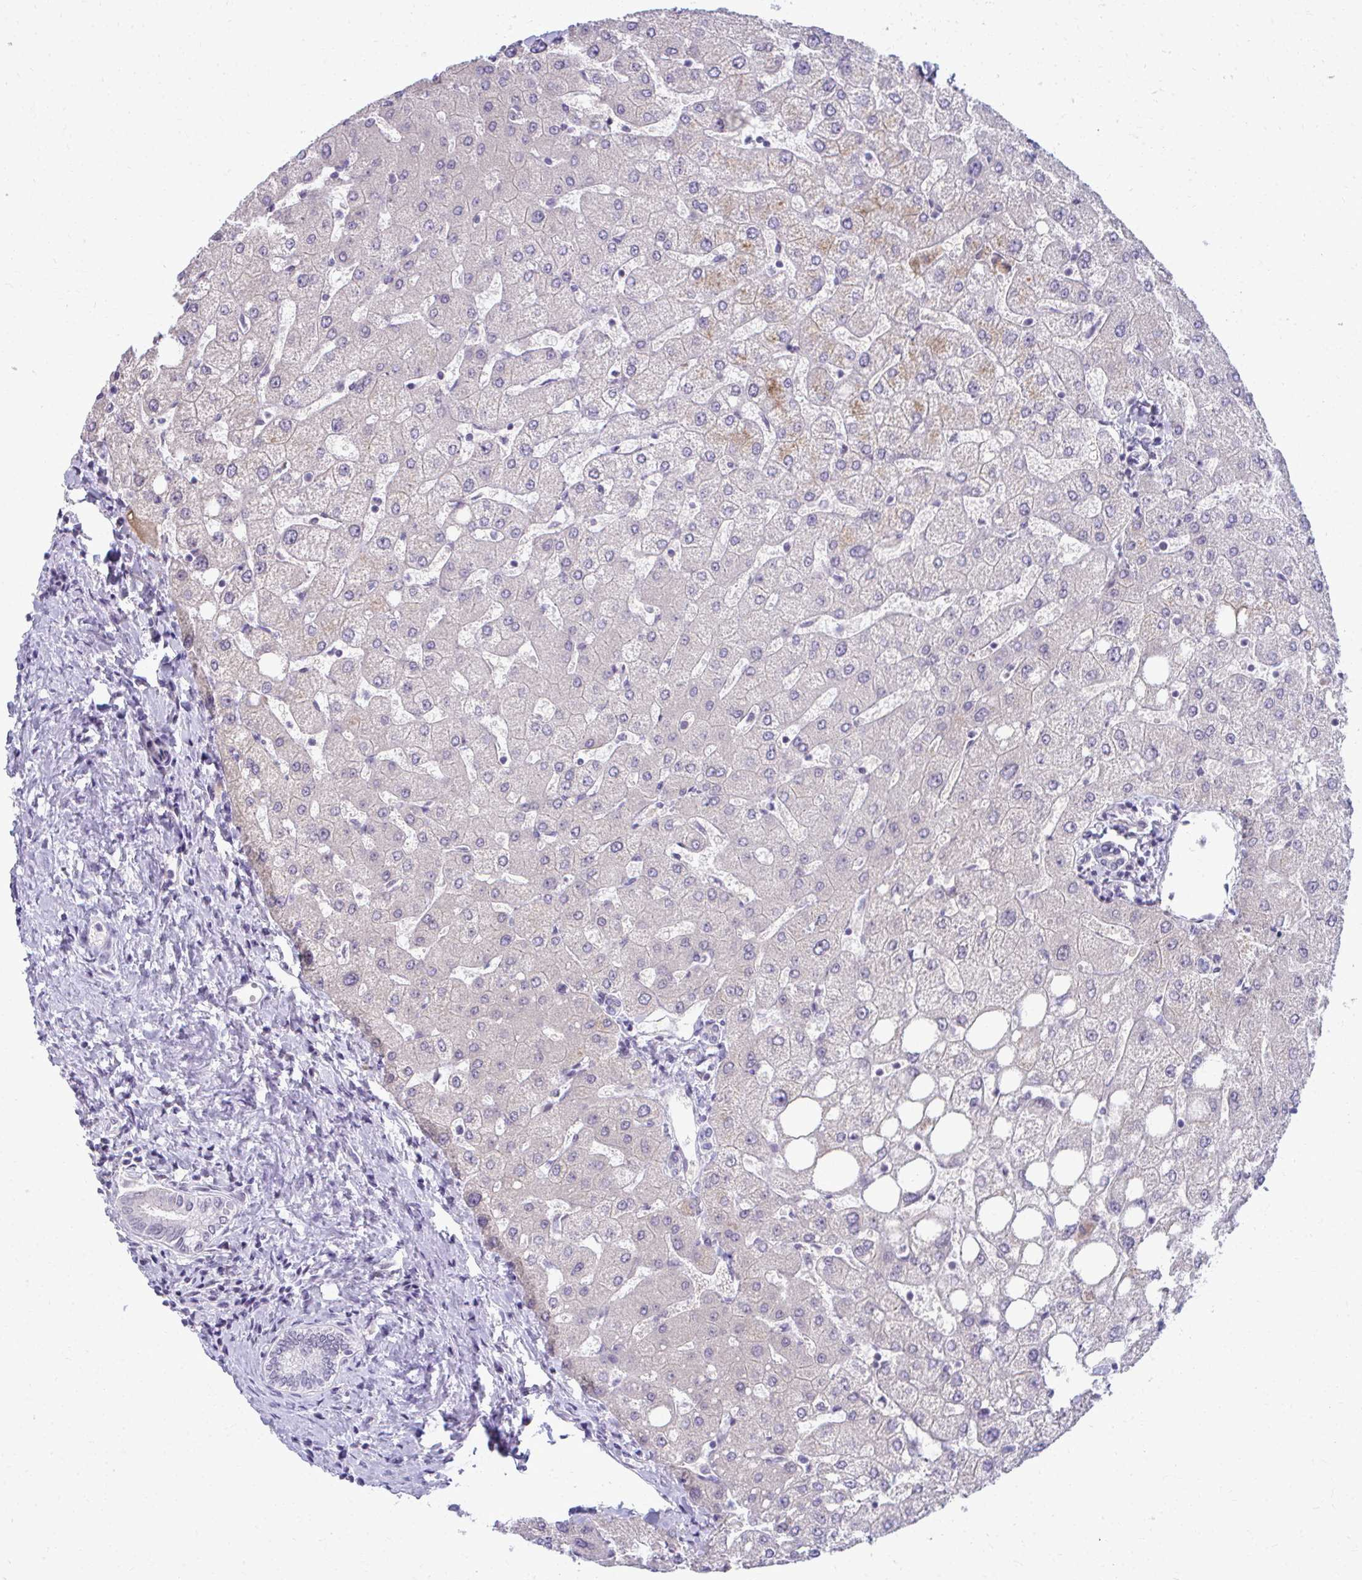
{"staining": {"intensity": "negative", "quantity": "none", "location": "none"}, "tissue": "liver", "cell_type": "Cholangiocytes", "image_type": "normal", "snomed": [{"axis": "morphology", "description": "Normal tissue, NOS"}, {"axis": "topography", "description": "Liver"}], "caption": "An IHC photomicrograph of benign liver is shown. There is no staining in cholangiocytes of liver. The staining is performed using DAB (3,3'-diaminobenzidine) brown chromogen with nuclei counter-stained in using hematoxylin.", "gene": "MAF1", "patient": {"sex": "female", "age": 54}}